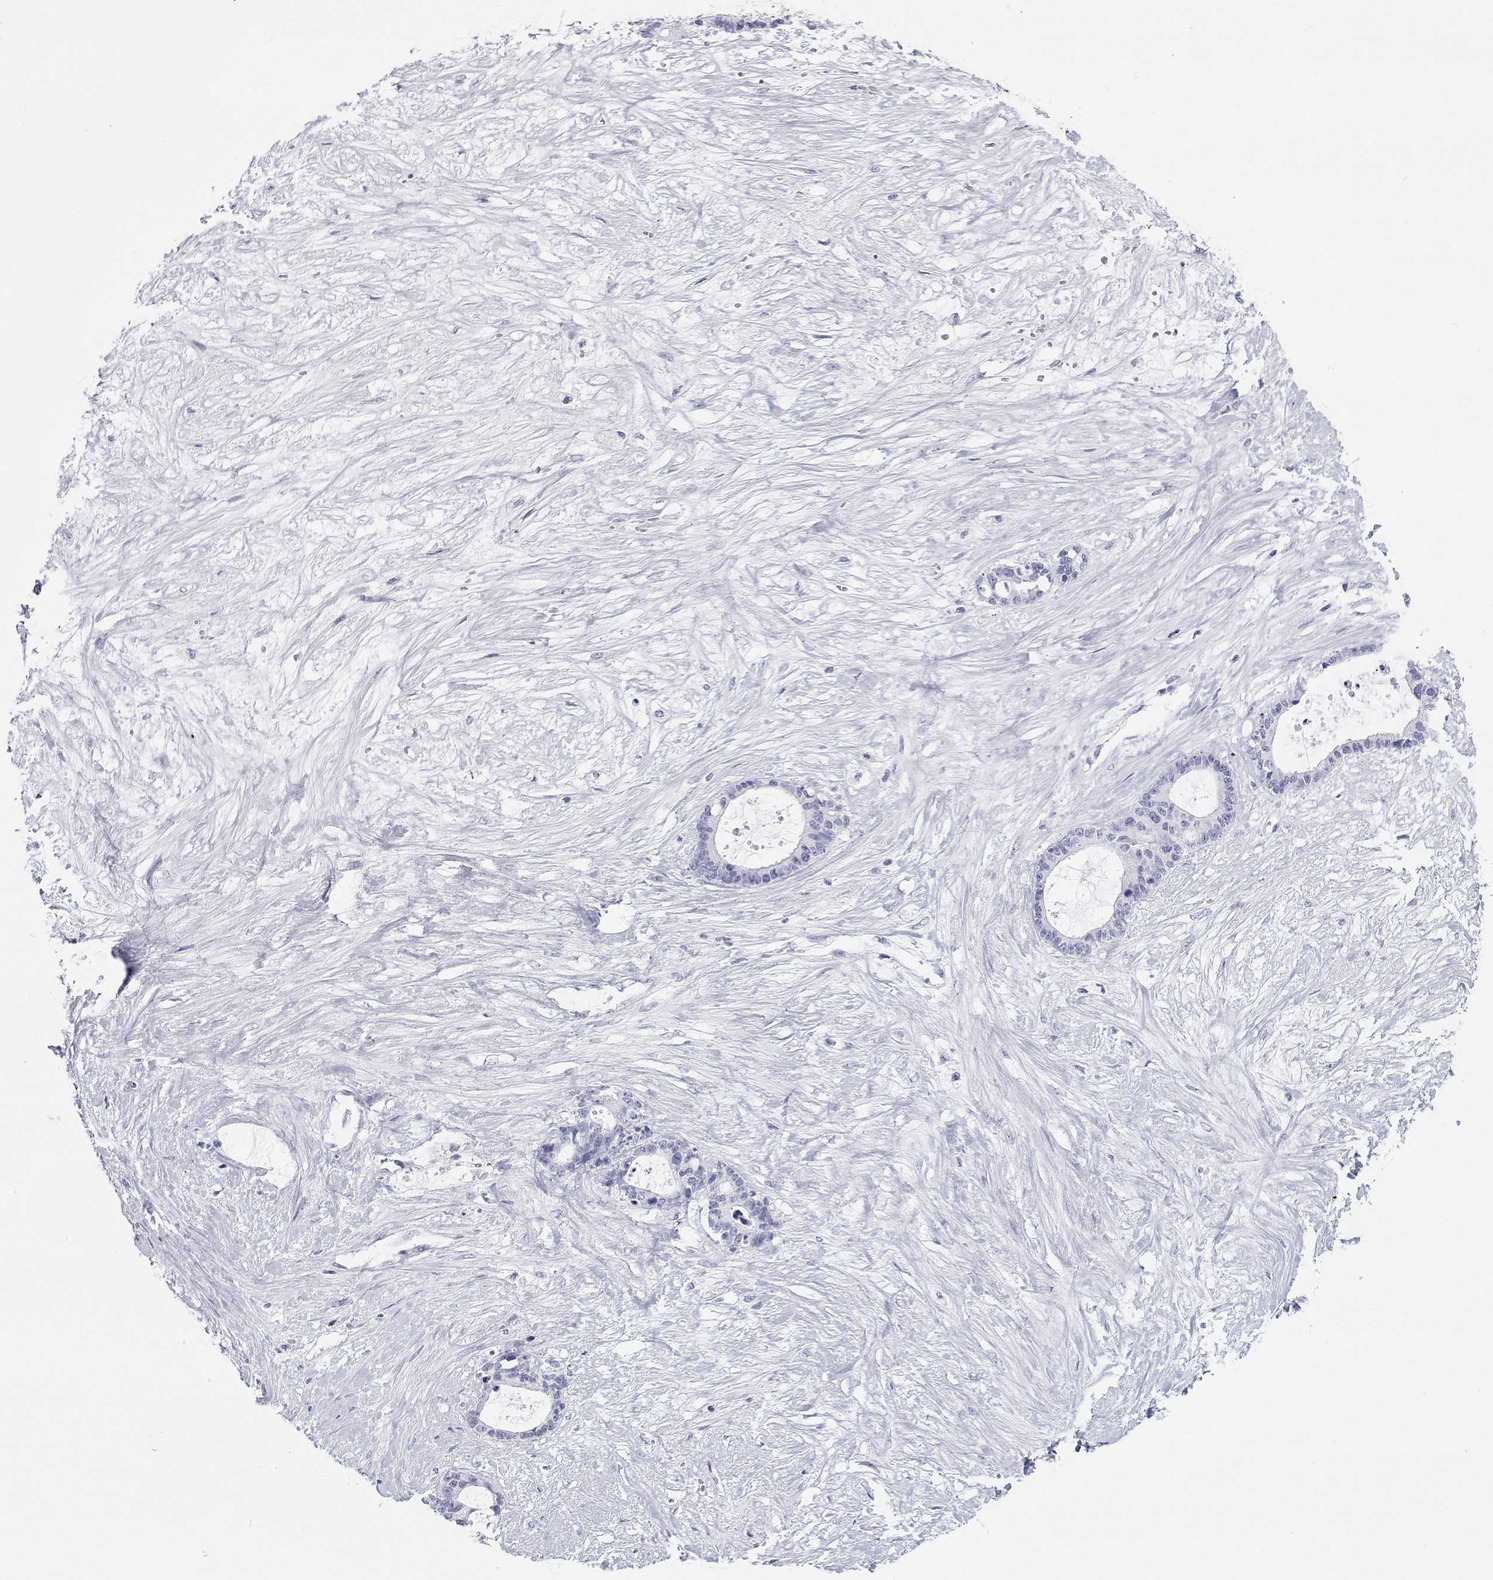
{"staining": {"intensity": "negative", "quantity": "none", "location": "none"}, "tissue": "liver cancer", "cell_type": "Tumor cells", "image_type": "cancer", "snomed": [{"axis": "morphology", "description": "Normal tissue, NOS"}, {"axis": "morphology", "description": "Cholangiocarcinoma"}, {"axis": "topography", "description": "Liver"}, {"axis": "topography", "description": "Peripheral nerve tissue"}], "caption": "Micrograph shows no significant protein positivity in tumor cells of liver cancer.", "gene": "TTN", "patient": {"sex": "female", "age": 73}}